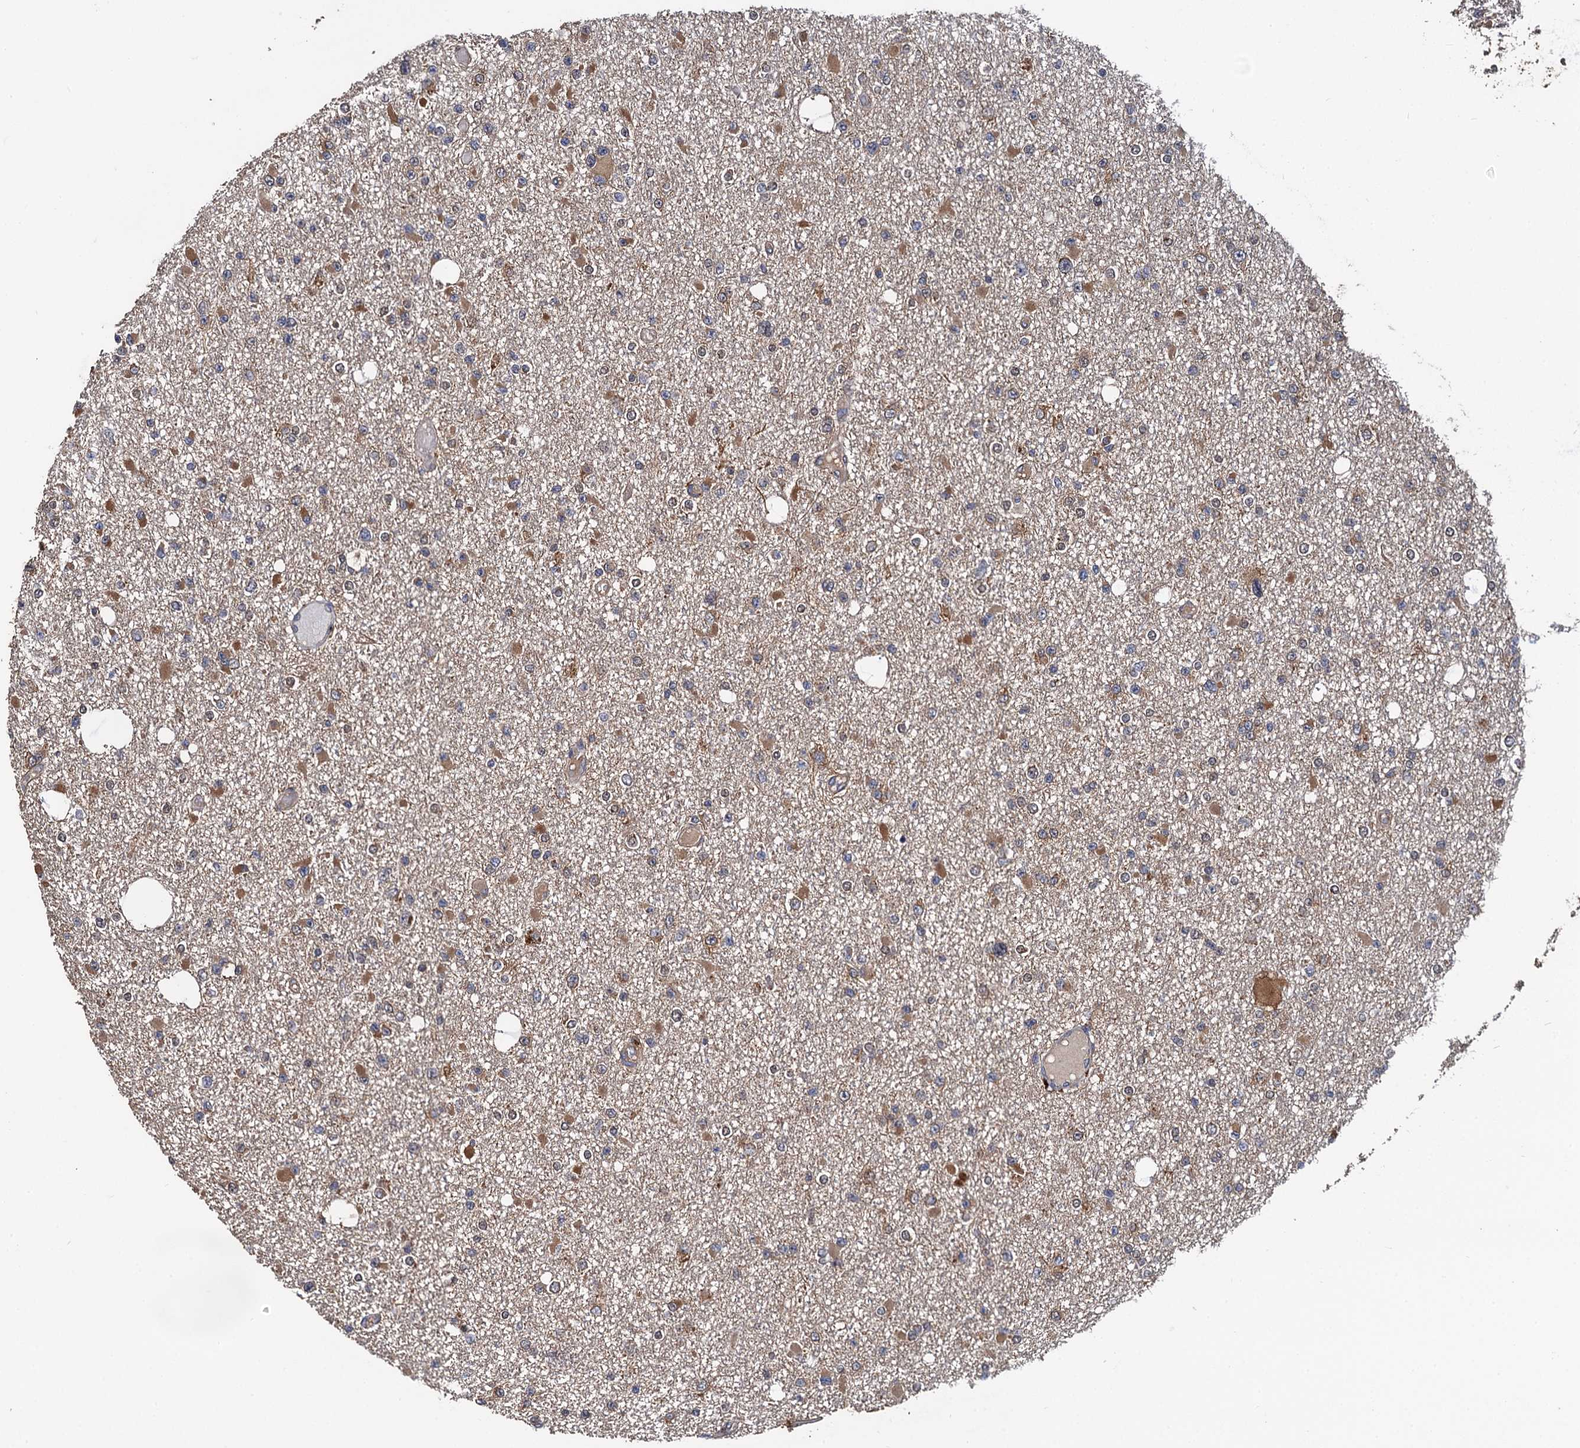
{"staining": {"intensity": "moderate", "quantity": "25%-75%", "location": "cytoplasmic/membranous"}, "tissue": "glioma", "cell_type": "Tumor cells", "image_type": "cancer", "snomed": [{"axis": "morphology", "description": "Glioma, malignant, Low grade"}, {"axis": "topography", "description": "Brain"}], "caption": "Protein staining reveals moderate cytoplasmic/membranous positivity in approximately 25%-75% of tumor cells in malignant glioma (low-grade).", "gene": "MIER2", "patient": {"sex": "female", "age": 22}}